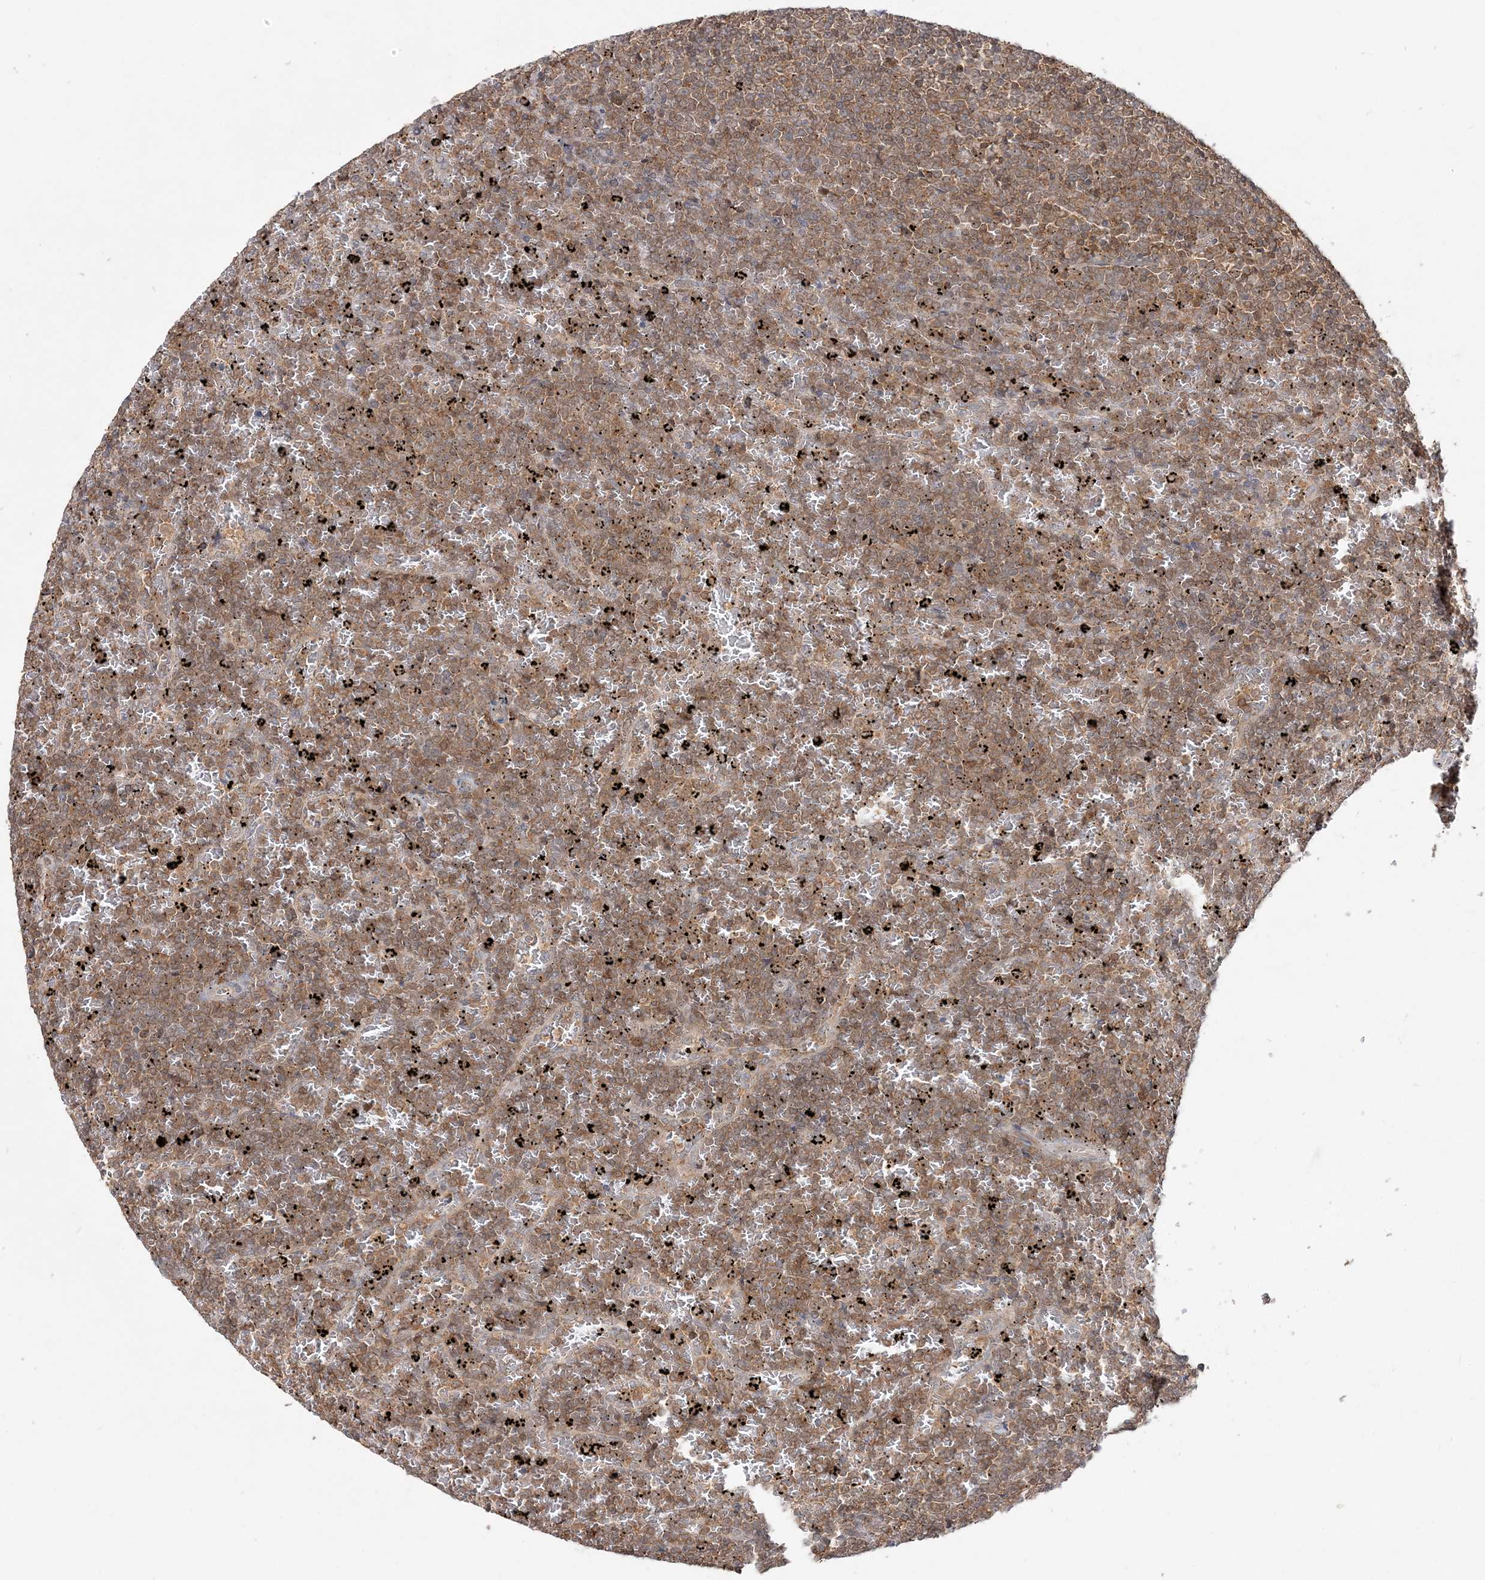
{"staining": {"intensity": "moderate", "quantity": ">75%", "location": "cytoplasmic/membranous"}, "tissue": "lymphoma", "cell_type": "Tumor cells", "image_type": "cancer", "snomed": [{"axis": "morphology", "description": "Malignant lymphoma, non-Hodgkin's type, Low grade"}, {"axis": "topography", "description": "Spleen"}], "caption": "High-power microscopy captured an immunohistochemistry micrograph of lymphoma, revealing moderate cytoplasmic/membranous staining in about >75% of tumor cells.", "gene": "CAB39", "patient": {"sex": "female", "age": 77}}